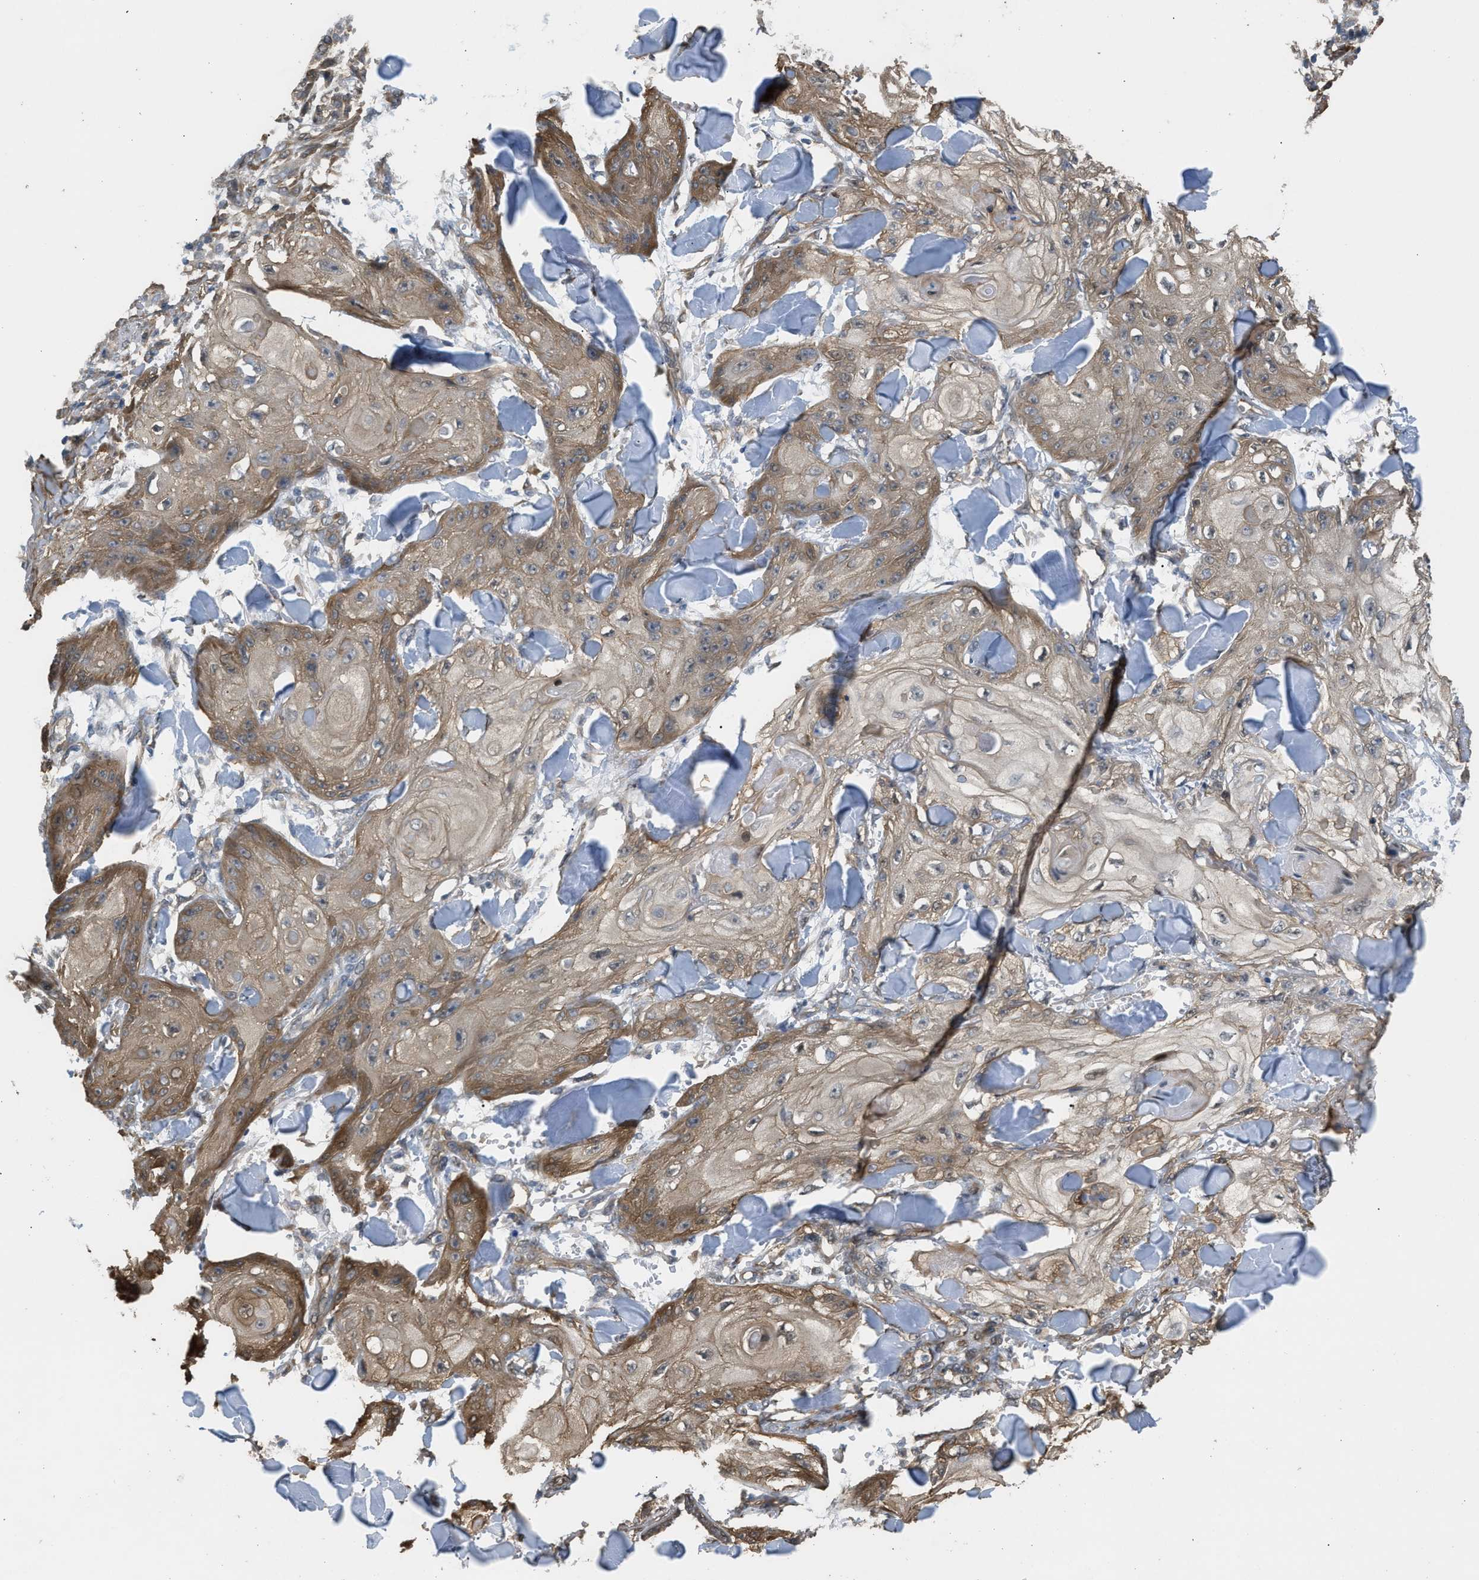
{"staining": {"intensity": "weak", "quantity": ">75%", "location": "cytoplasmic/membranous"}, "tissue": "skin cancer", "cell_type": "Tumor cells", "image_type": "cancer", "snomed": [{"axis": "morphology", "description": "Squamous cell carcinoma, NOS"}, {"axis": "topography", "description": "Skin"}], "caption": "Squamous cell carcinoma (skin) stained for a protein (brown) demonstrates weak cytoplasmic/membranous positive positivity in about >75% of tumor cells.", "gene": "BAG3", "patient": {"sex": "male", "age": 74}}